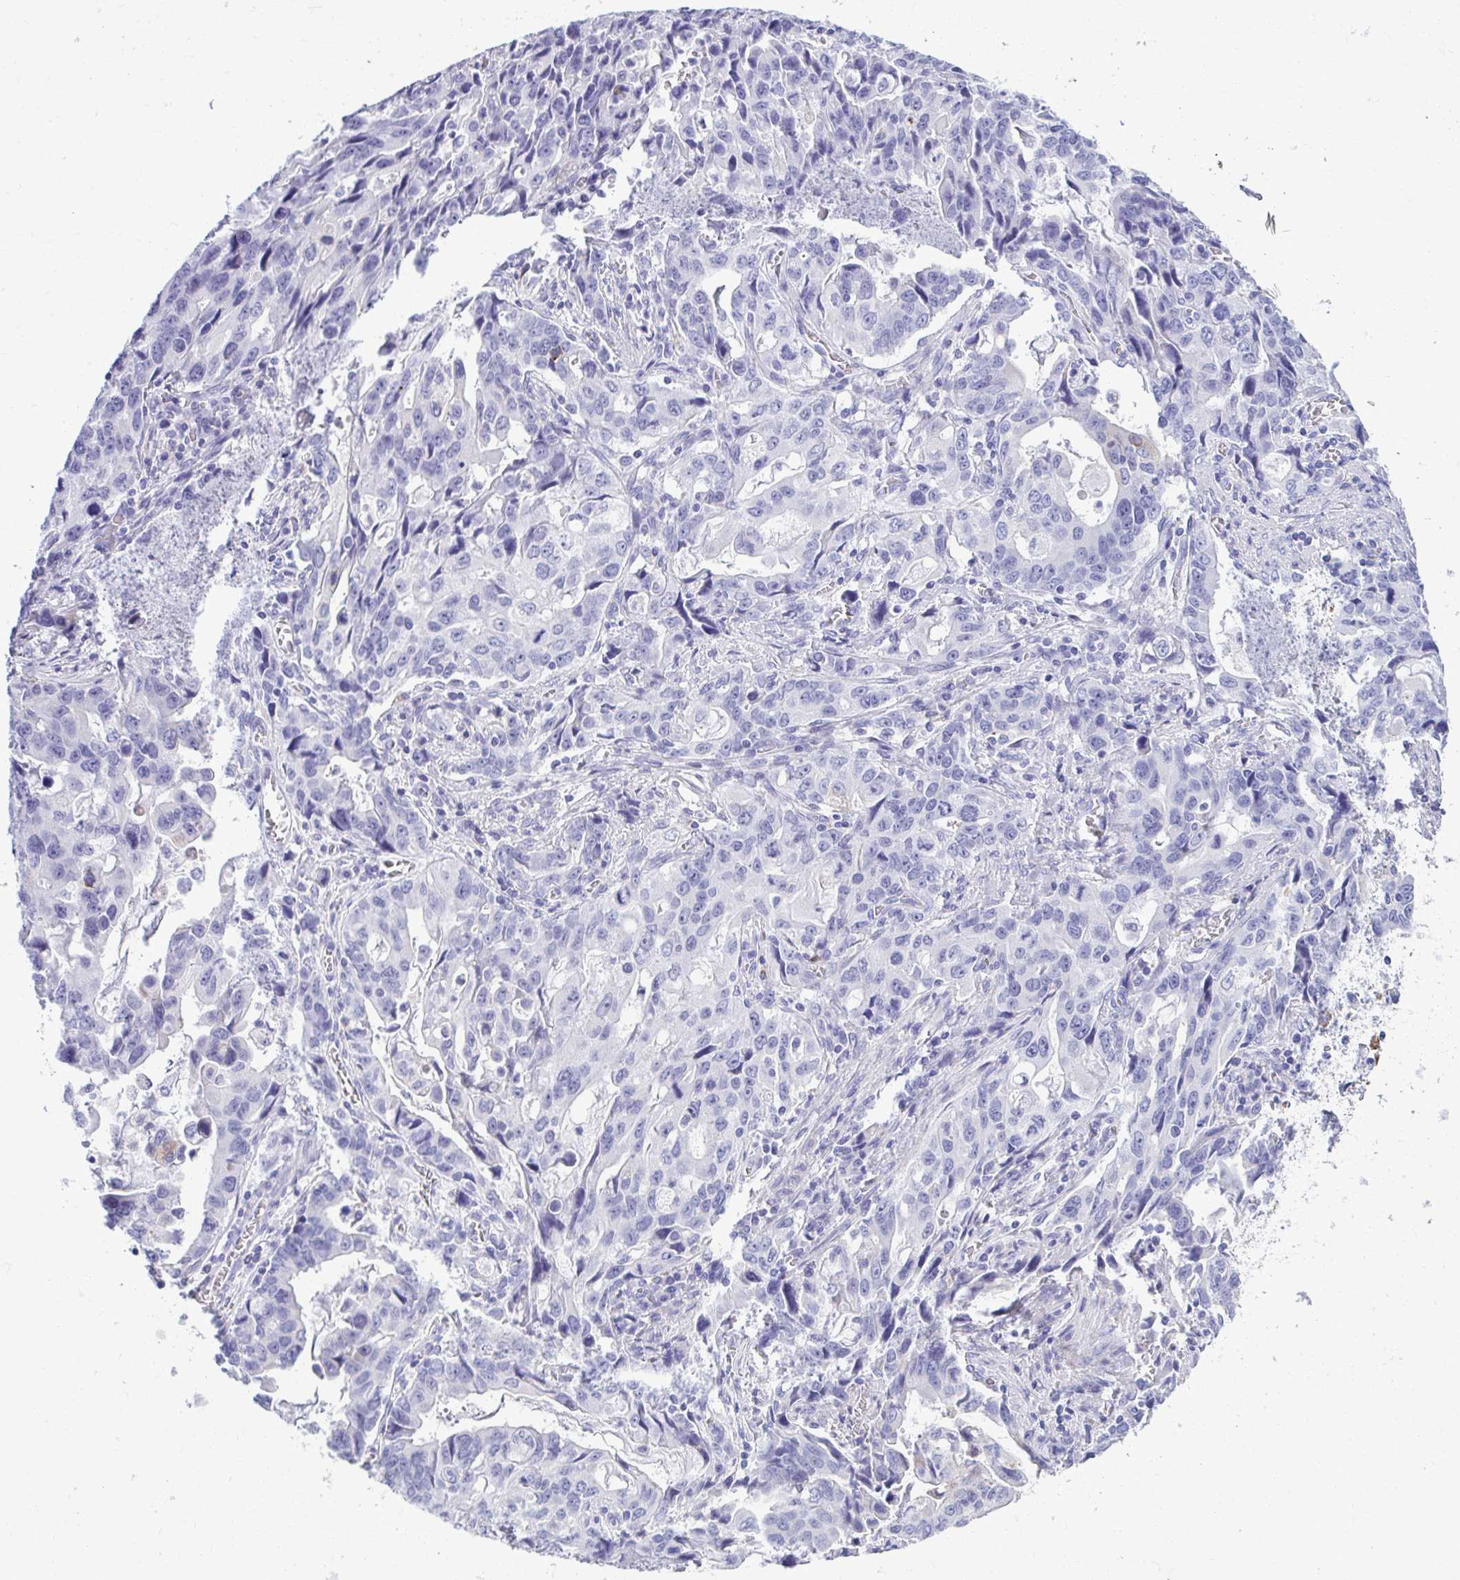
{"staining": {"intensity": "negative", "quantity": "none", "location": "none"}, "tissue": "stomach cancer", "cell_type": "Tumor cells", "image_type": "cancer", "snomed": [{"axis": "morphology", "description": "Adenocarcinoma, NOS"}, {"axis": "topography", "description": "Stomach, upper"}], "caption": "Immunohistochemistry (IHC) photomicrograph of human stomach cancer (adenocarcinoma) stained for a protein (brown), which shows no positivity in tumor cells.", "gene": "AIG1", "patient": {"sex": "male", "age": 85}}